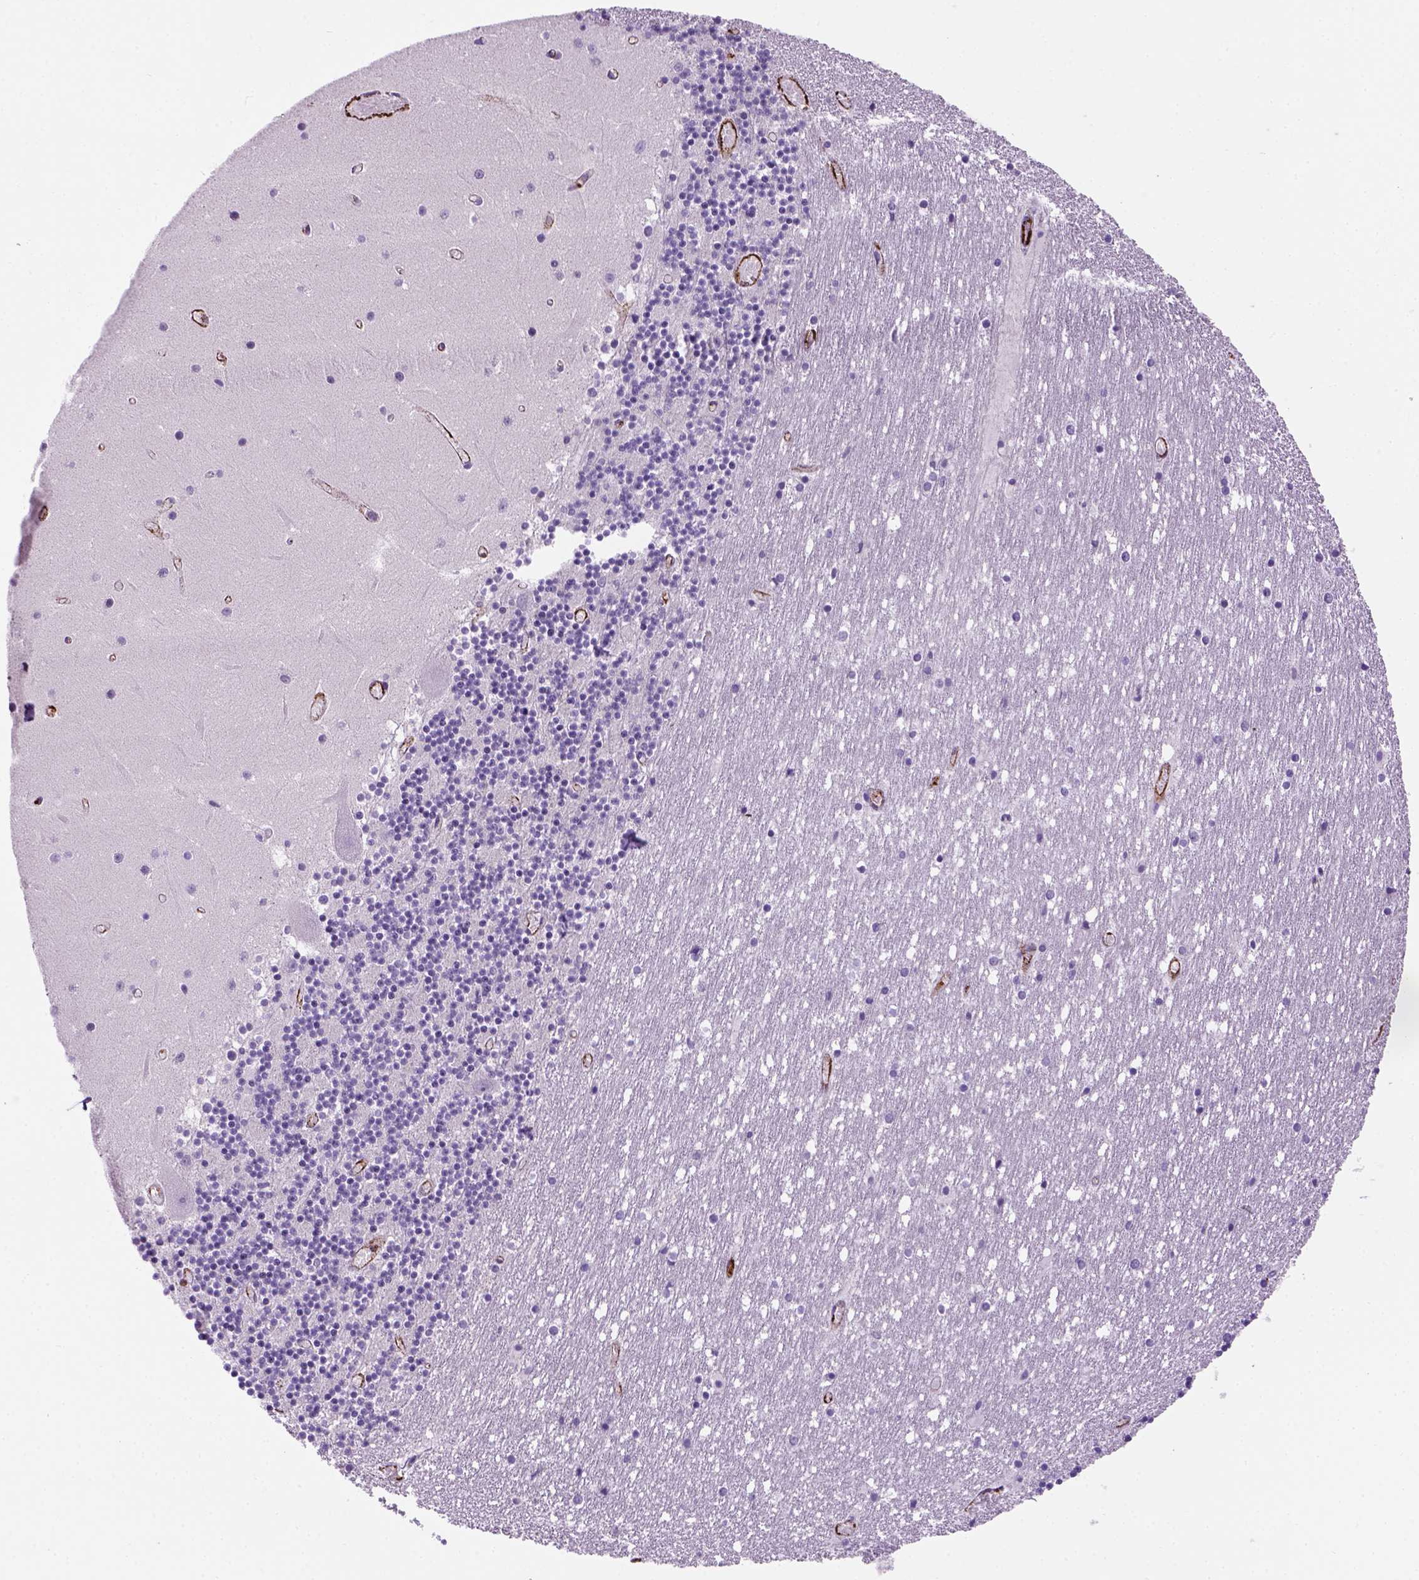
{"staining": {"intensity": "negative", "quantity": "none", "location": "none"}, "tissue": "cerebellum", "cell_type": "Cells in granular layer", "image_type": "normal", "snomed": [{"axis": "morphology", "description": "Normal tissue, NOS"}, {"axis": "topography", "description": "Cerebellum"}], "caption": "This is an immunohistochemistry (IHC) photomicrograph of normal human cerebellum. There is no expression in cells in granular layer.", "gene": "VWF", "patient": {"sex": "female", "age": 28}}